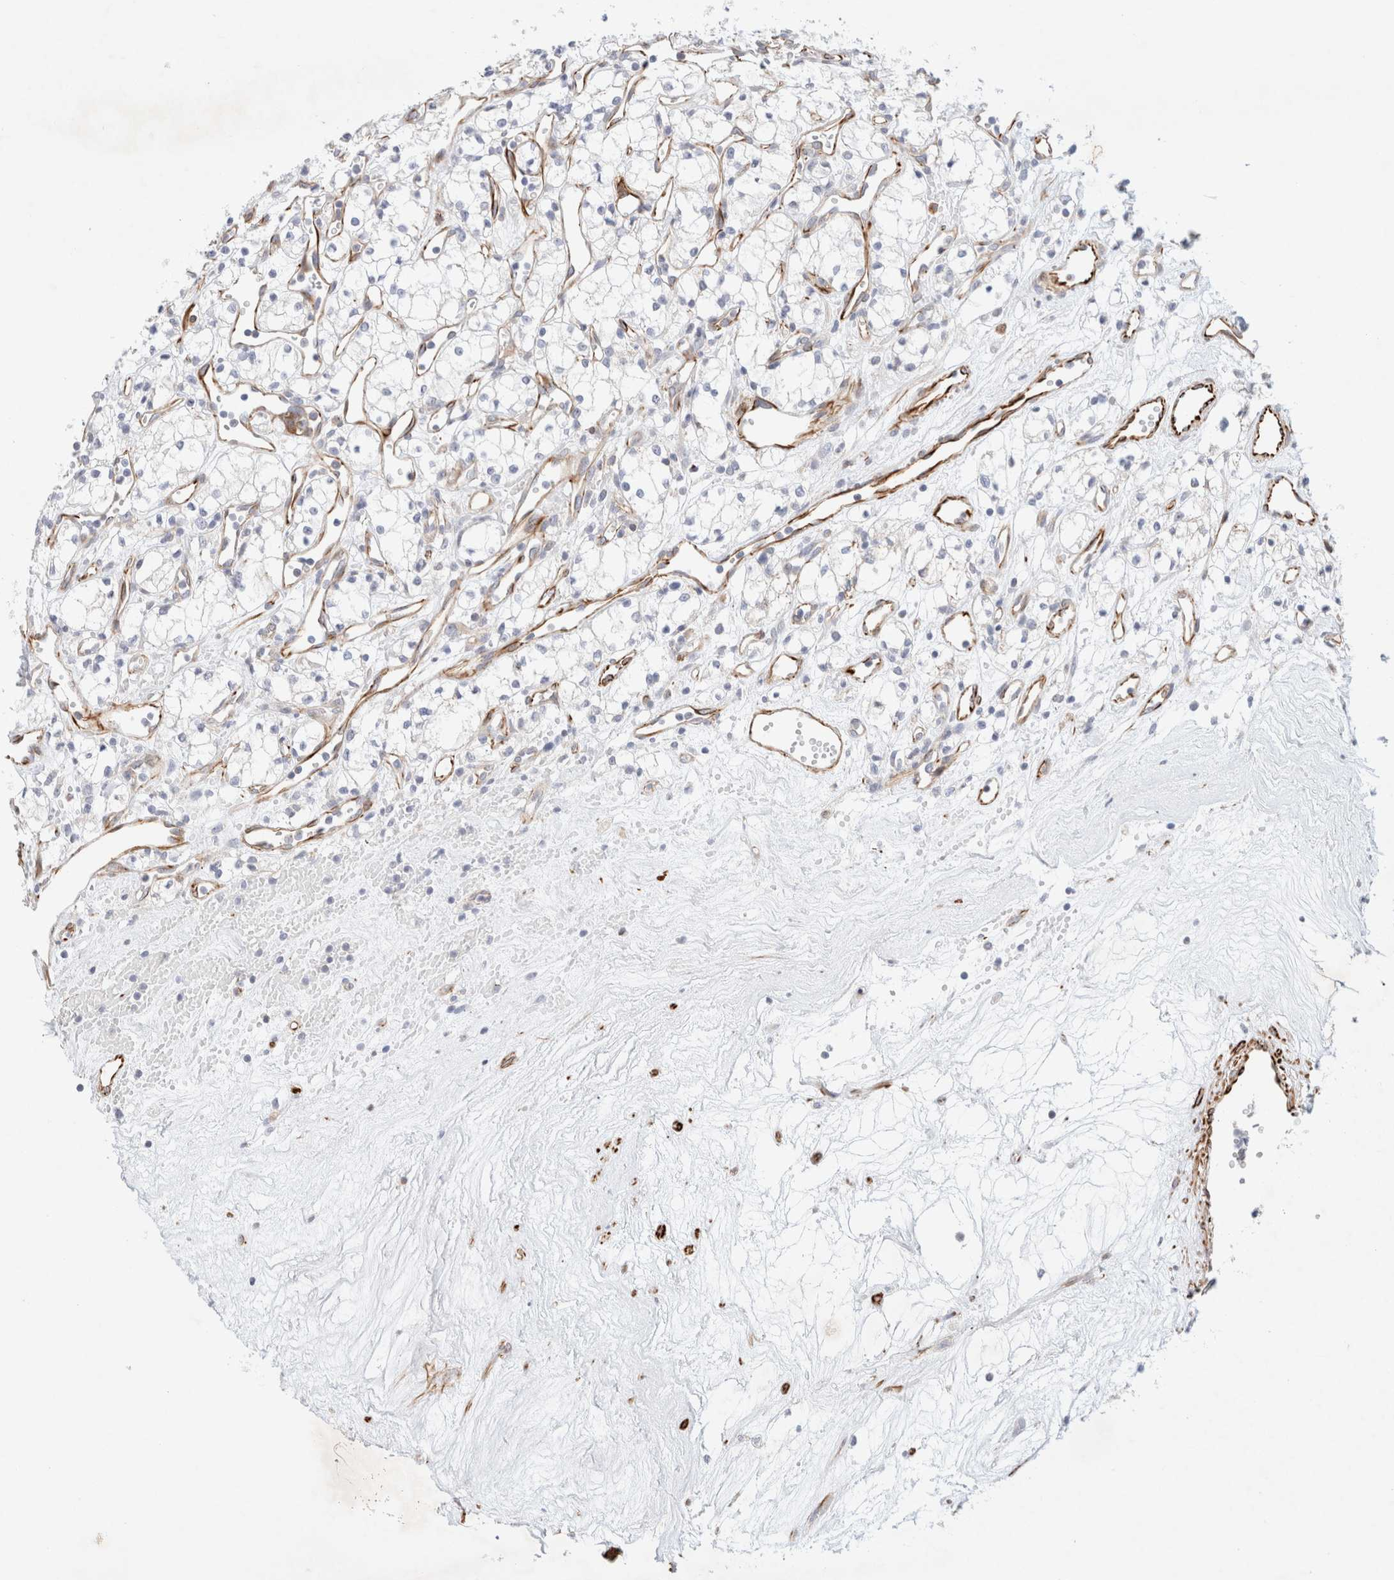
{"staining": {"intensity": "negative", "quantity": "none", "location": "none"}, "tissue": "renal cancer", "cell_type": "Tumor cells", "image_type": "cancer", "snomed": [{"axis": "morphology", "description": "Adenocarcinoma, NOS"}, {"axis": "topography", "description": "Kidney"}], "caption": "The image shows no significant positivity in tumor cells of adenocarcinoma (renal). The staining is performed using DAB brown chromogen with nuclei counter-stained in using hematoxylin.", "gene": "SLC25A48", "patient": {"sex": "male", "age": 59}}